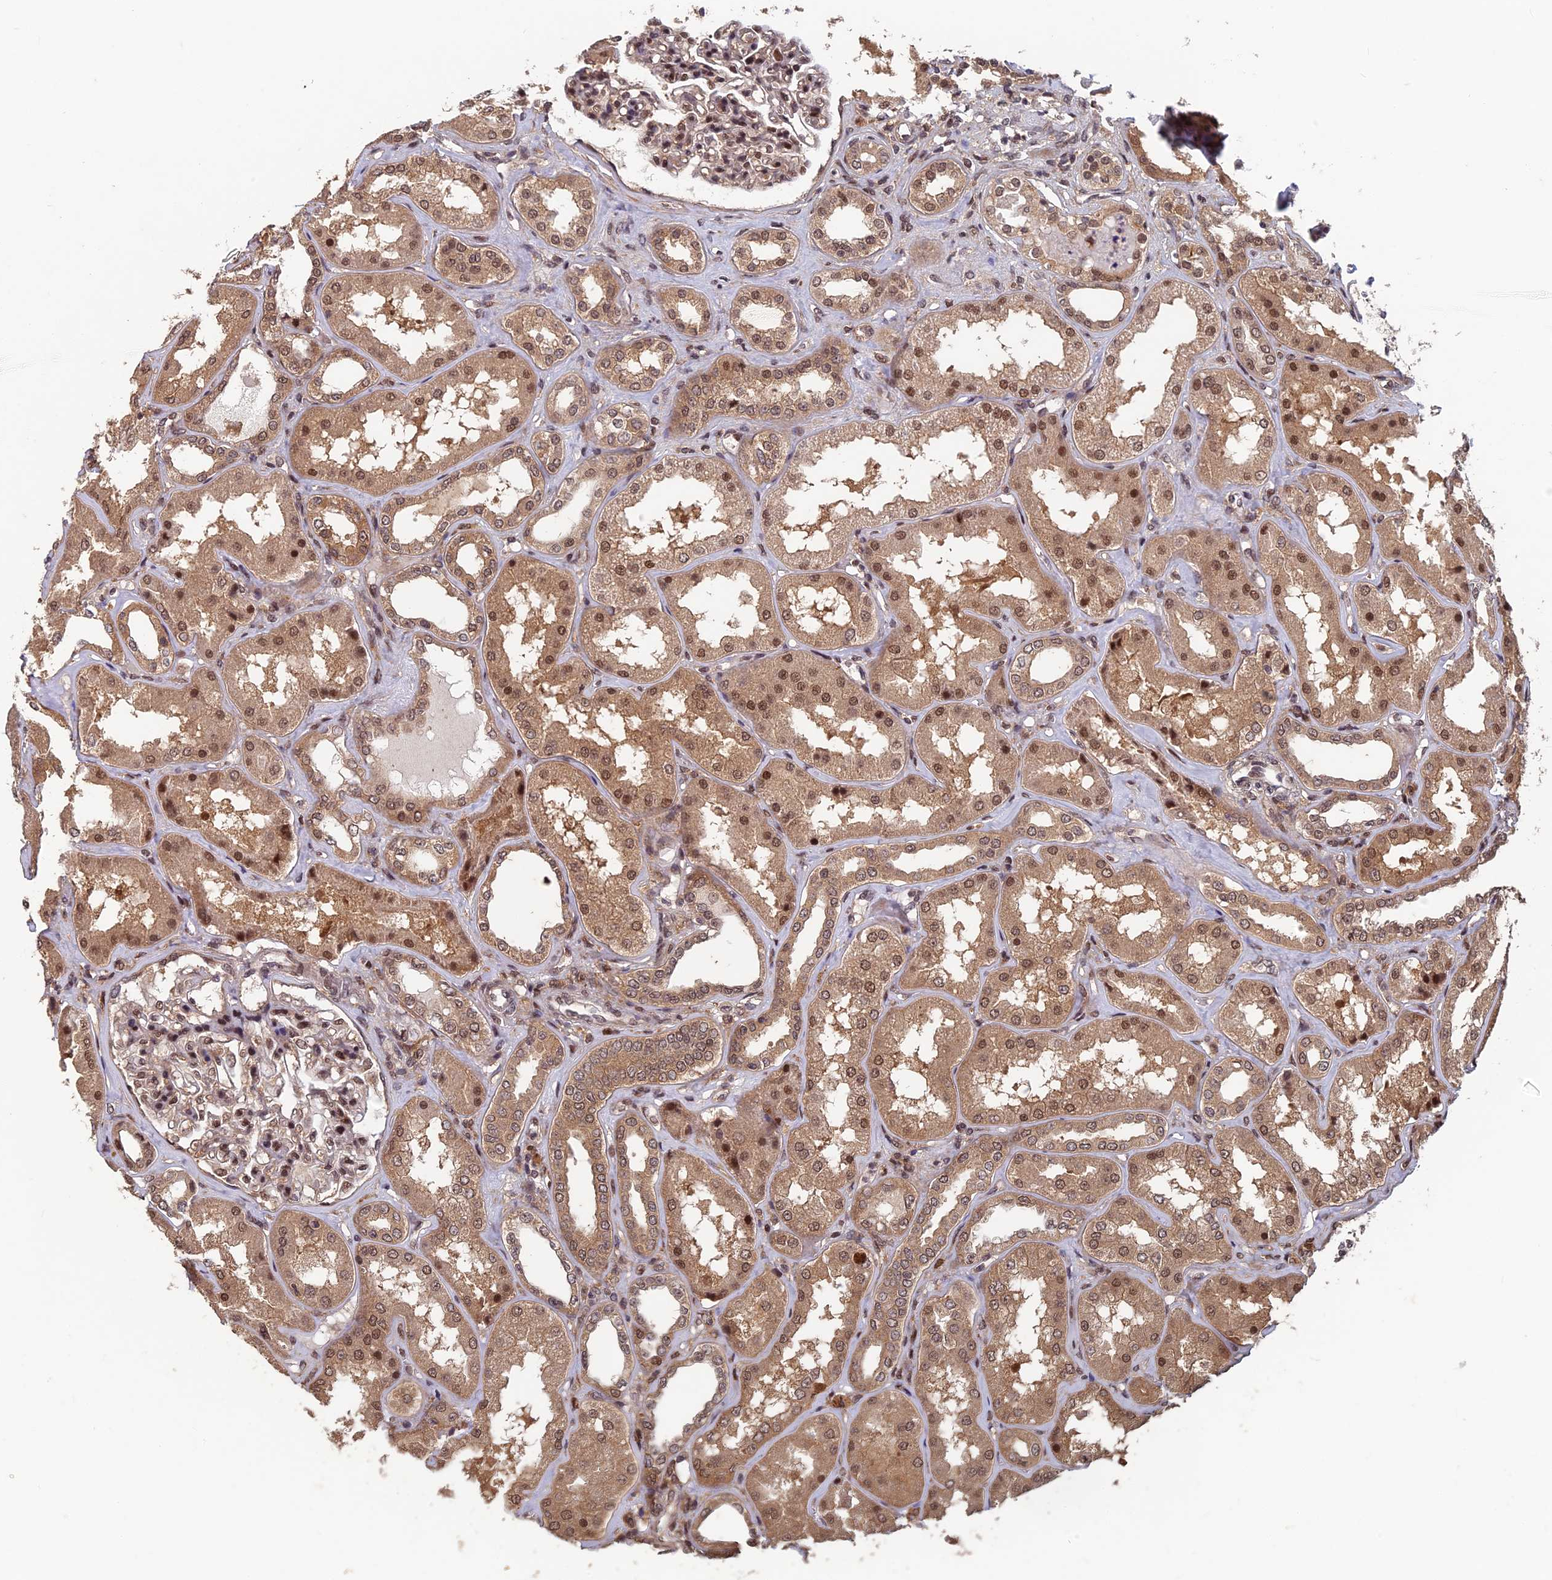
{"staining": {"intensity": "moderate", "quantity": ">75%", "location": "nuclear"}, "tissue": "kidney", "cell_type": "Cells in glomeruli", "image_type": "normal", "snomed": [{"axis": "morphology", "description": "Normal tissue, NOS"}, {"axis": "topography", "description": "Kidney"}], "caption": "Protein staining by immunohistochemistry exhibits moderate nuclear positivity in approximately >75% of cells in glomeruli in normal kidney. (brown staining indicates protein expression, while blue staining denotes nuclei).", "gene": "FAM53C", "patient": {"sex": "female", "age": 56}}